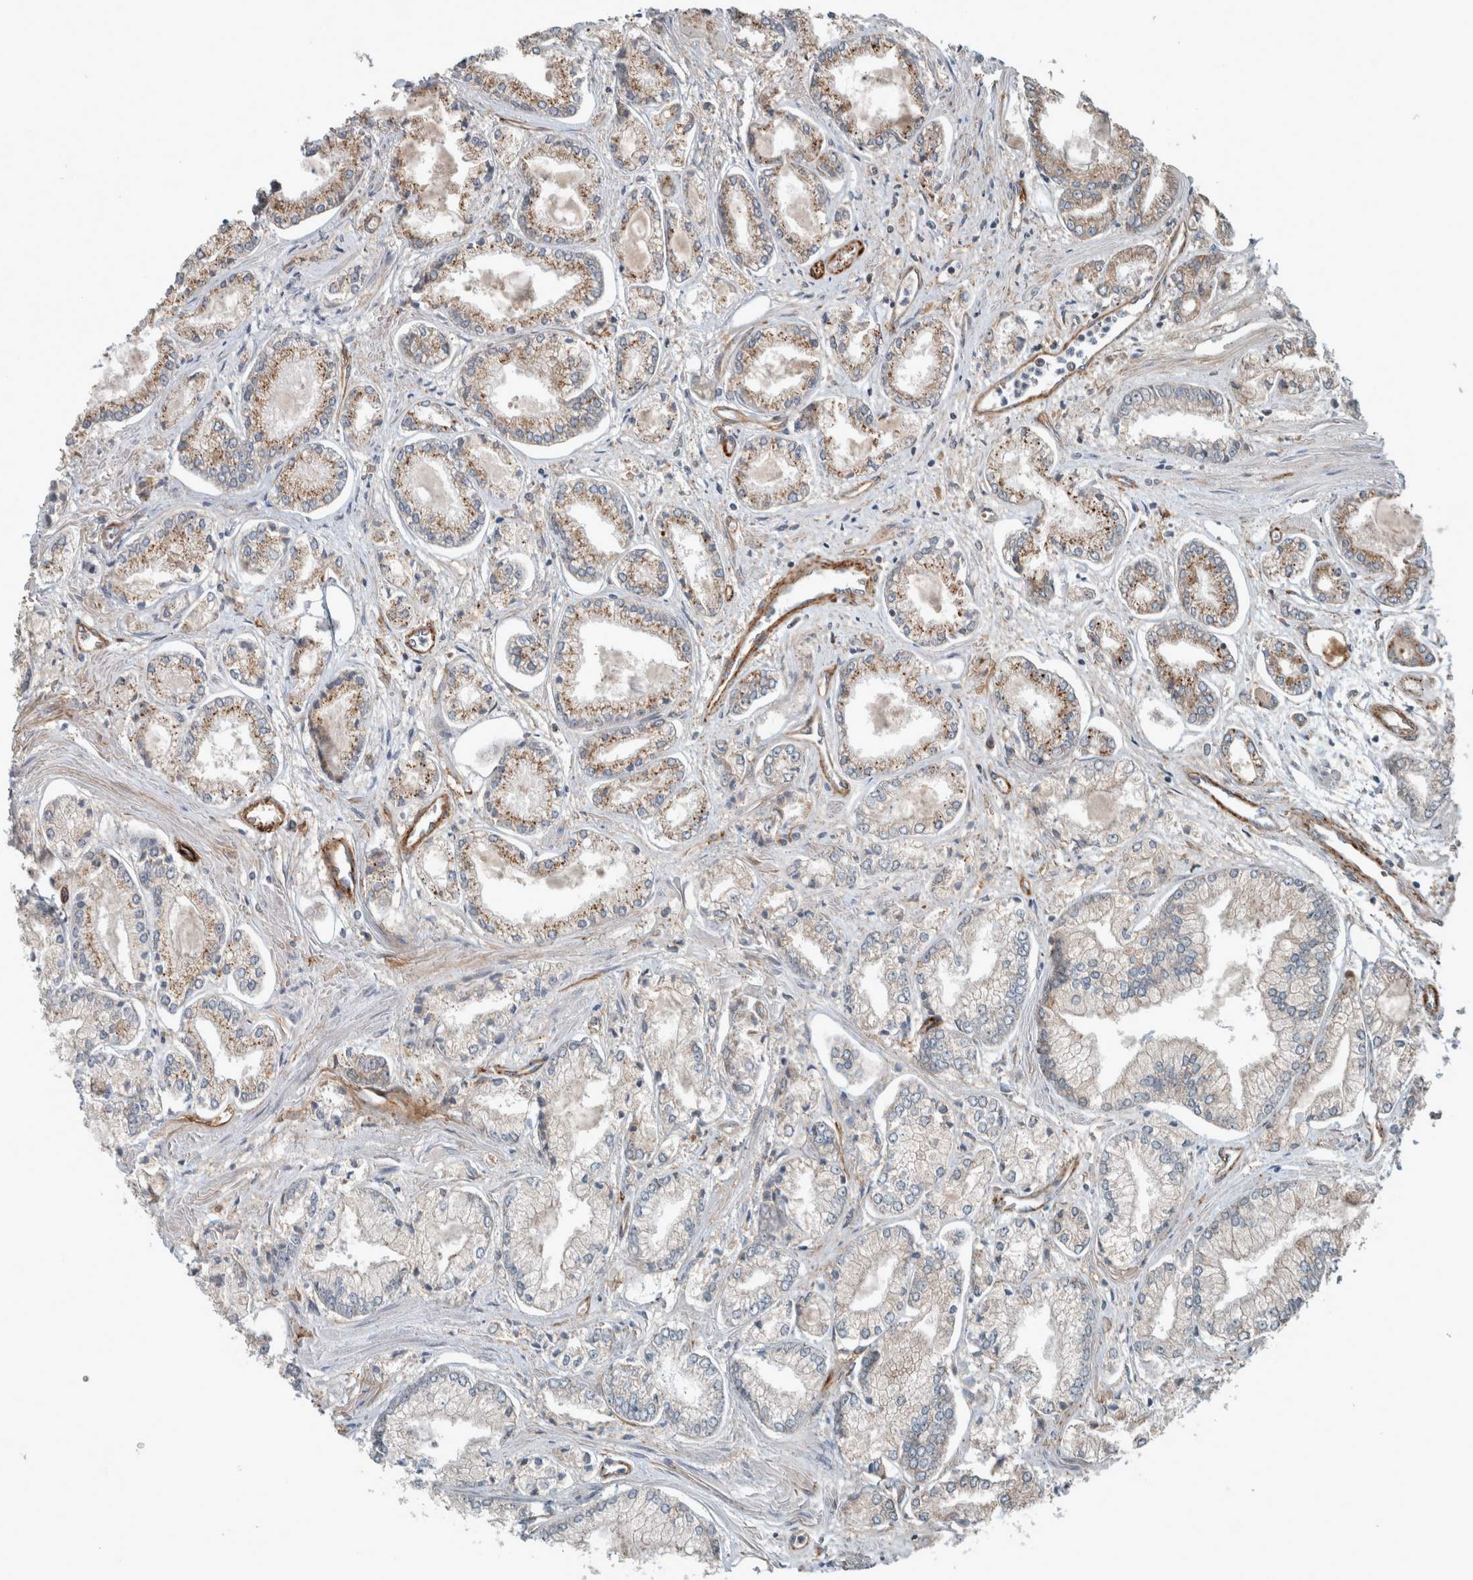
{"staining": {"intensity": "moderate", "quantity": "25%-75%", "location": "cytoplasmic/membranous"}, "tissue": "prostate cancer", "cell_type": "Tumor cells", "image_type": "cancer", "snomed": [{"axis": "morphology", "description": "Adenocarcinoma, Low grade"}, {"axis": "topography", "description": "Prostate"}], "caption": "Approximately 25%-75% of tumor cells in human prostate cancer (low-grade adenocarcinoma) show moderate cytoplasmic/membranous protein expression as visualized by brown immunohistochemical staining.", "gene": "JADE2", "patient": {"sex": "male", "age": 52}}